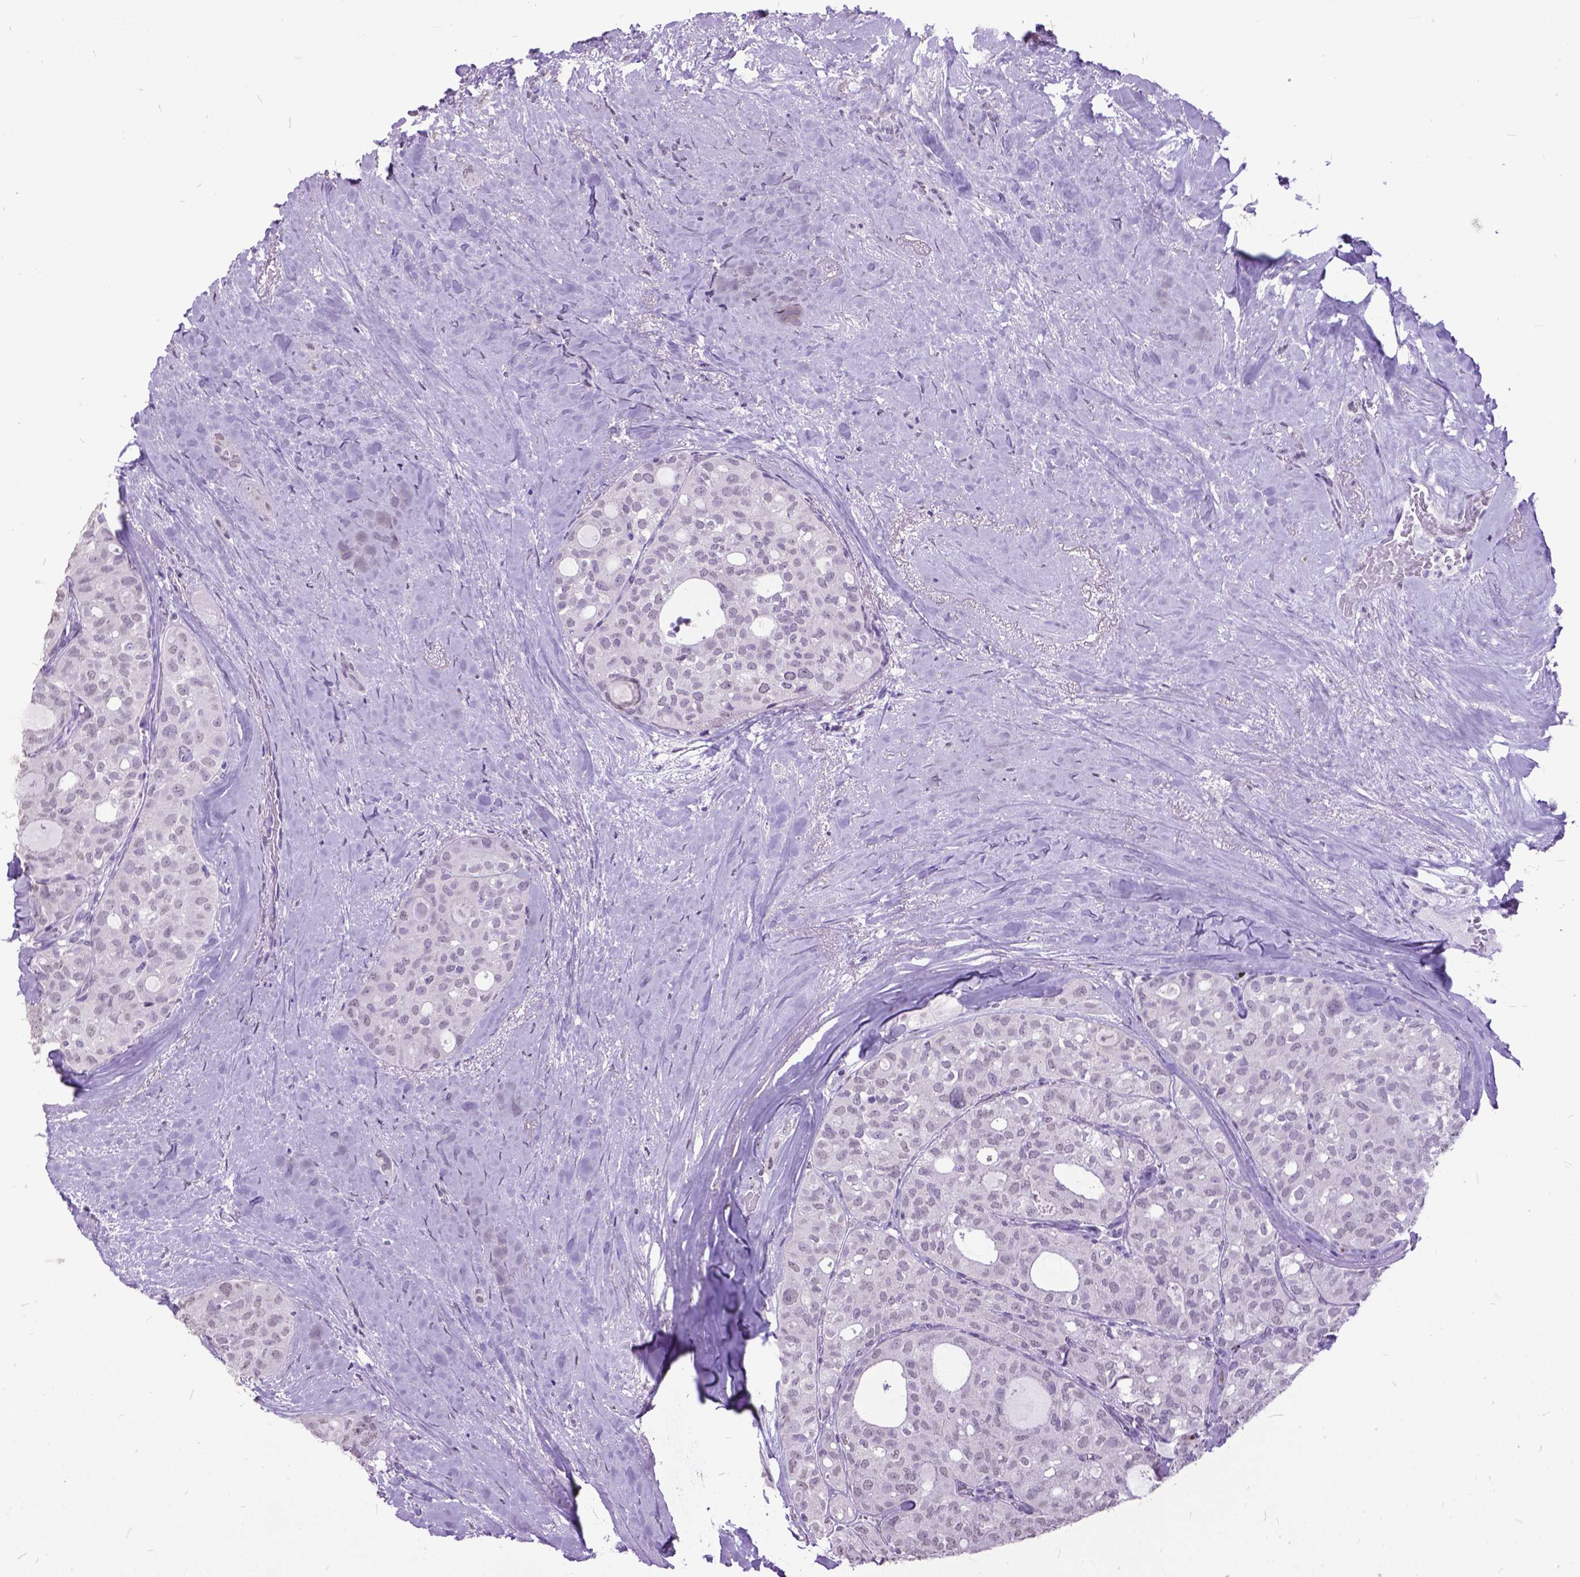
{"staining": {"intensity": "negative", "quantity": "none", "location": "none"}, "tissue": "thyroid cancer", "cell_type": "Tumor cells", "image_type": "cancer", "snomed": [{"axis": "morphology", "description": "Follicular adenoma carcinoma, NOS"}, {"axis": "topography", "description": "Thyroid gland"}], "caption": "Tumor cells show no significant positivity in thyroid follicular adenoma carcinoma. (DAB IHC visualized using brightfield microscopy, high magnification).", "gene": "MARCHF10", "patient": {"sex": "male", "age": 75}}